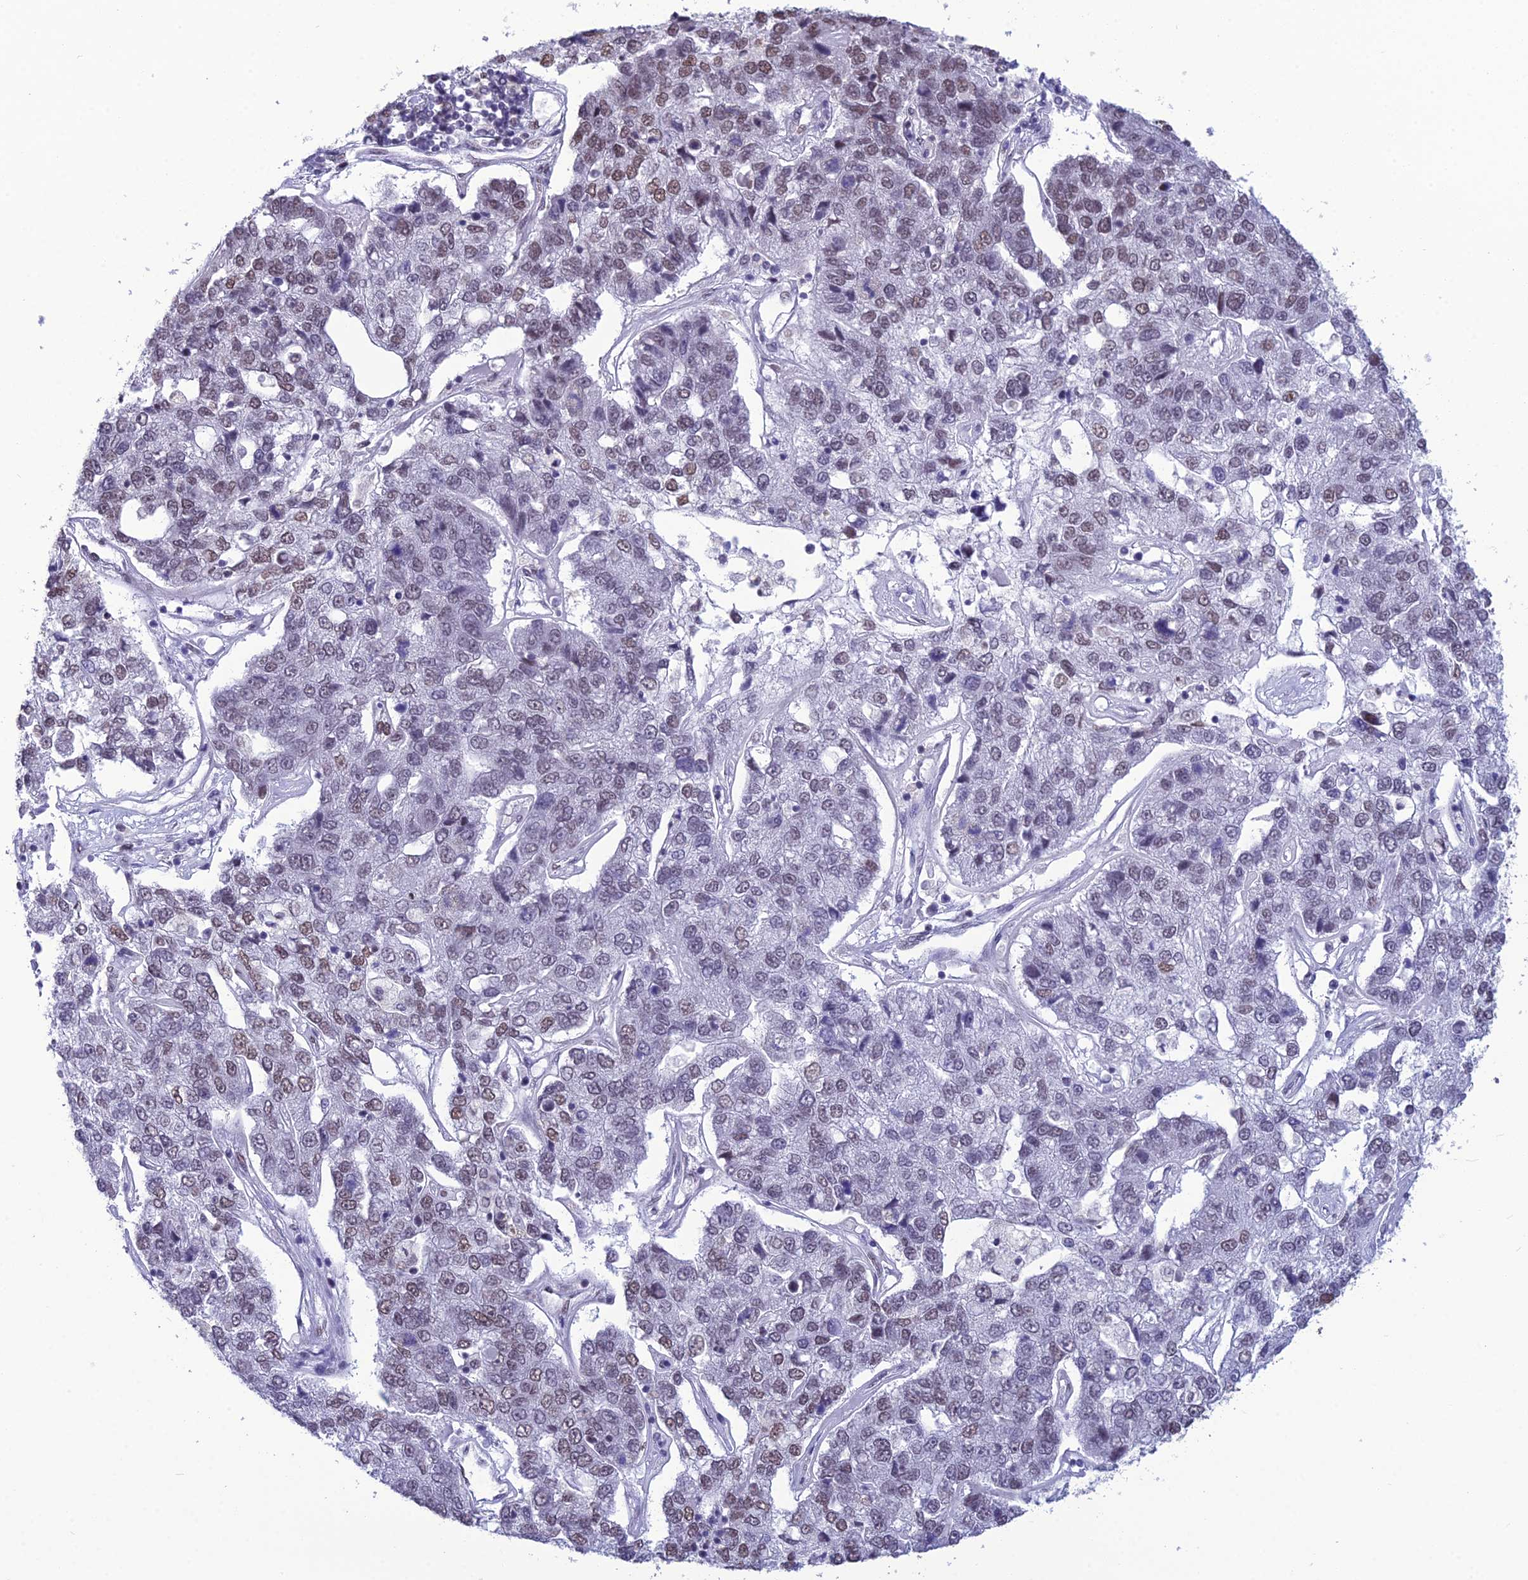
{"staining": {"intensity": "moderate", "quantity": "<25%", "location": "nuclear"}, "tissue": "pancreatic cancer", "cell_type": "Tumor cells", "image_type": "cancer", "snomed": [{"axis": "morphology", "description": "Adenocarcinoma, NOS"}, {"axis": "topography", "description": "Pancreas"}], "caption": "This is an image of immunohistochemistry (IHC) staining of adenocarcinoma (pancreatic), which shows moderate positivity in the nuclear of tumor cells.", "gene": "PRAMEF12", "patient": {"sex": "female", "age": 61}}